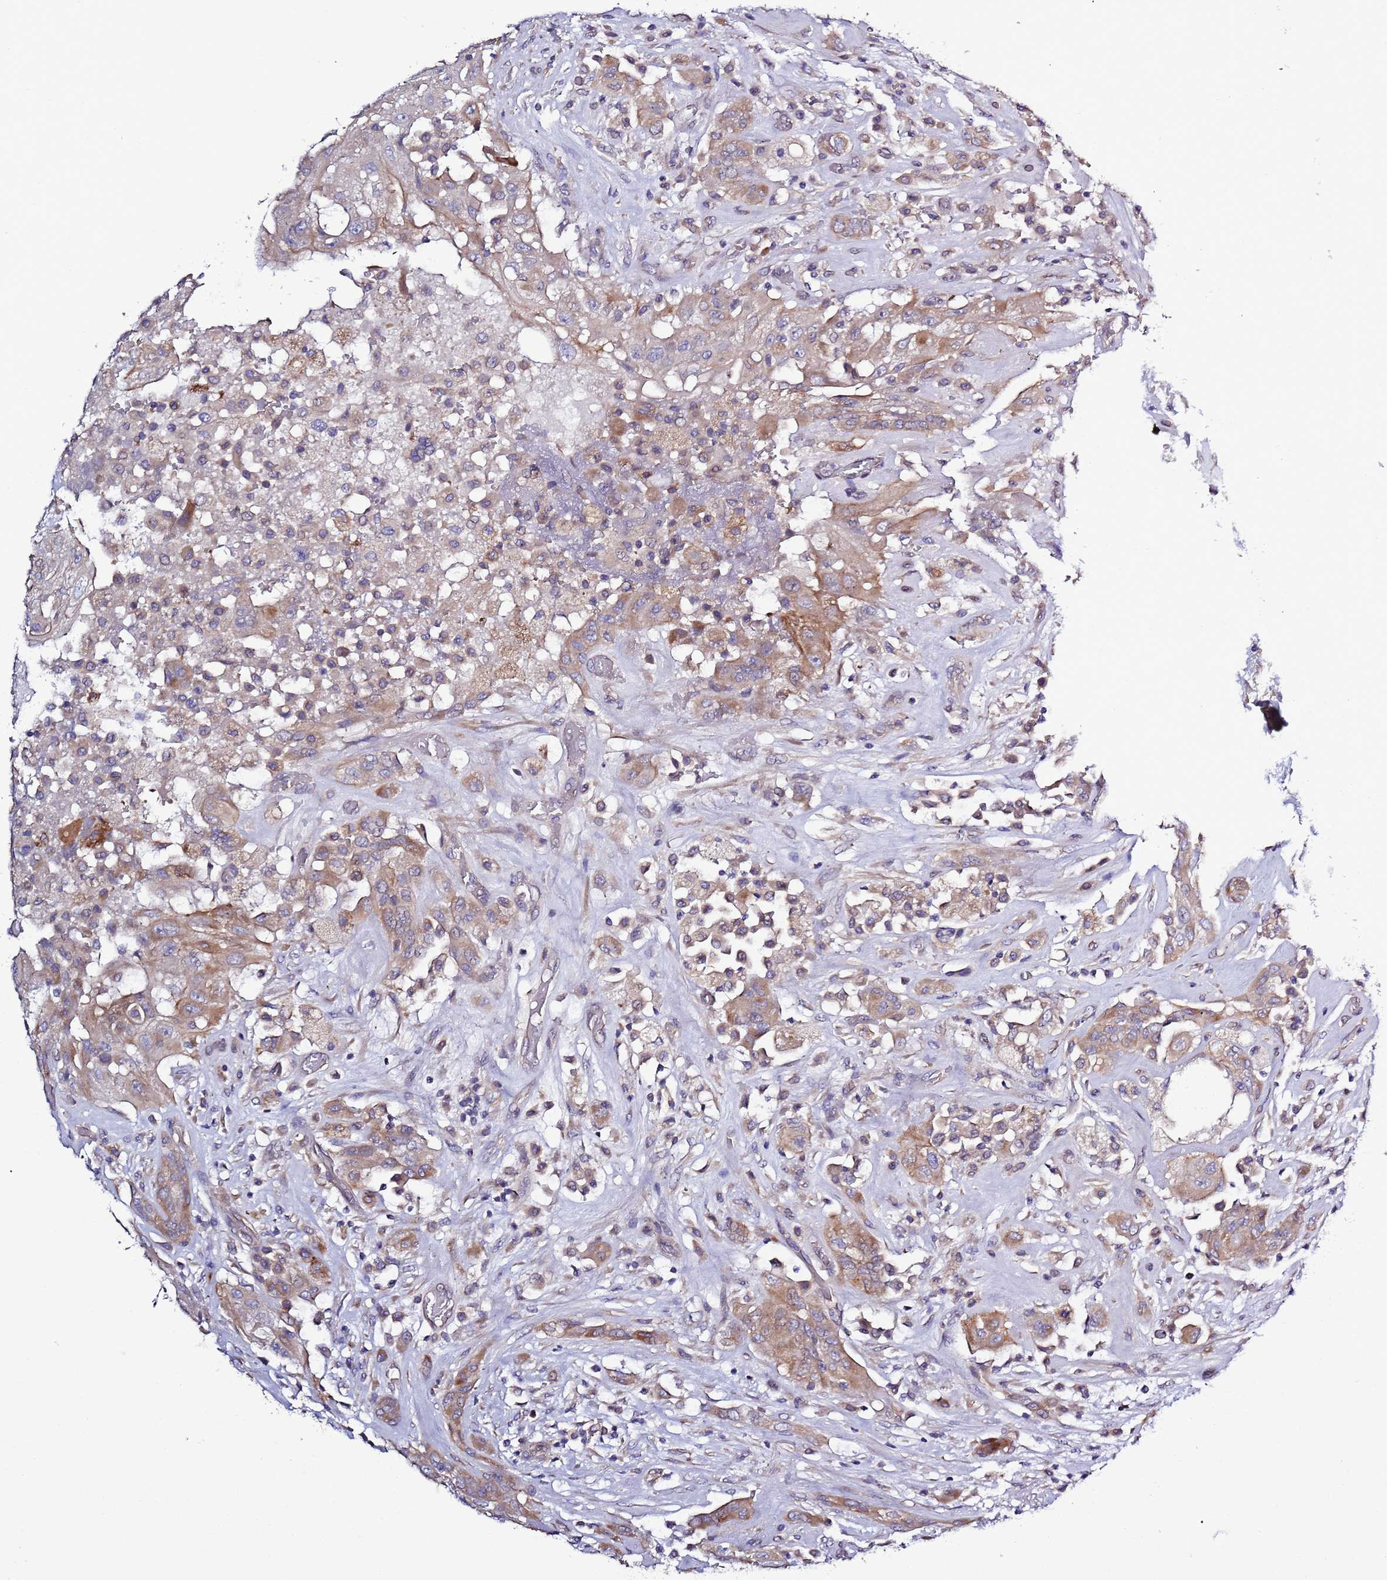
{"staining": {"intensity": "moderate", "quantity": "<25%", "location": "cytoplasmic/membranous"}, "tissue": "thyroid cancer", "cell_type": "Tumor cells", "image_type": "cancer", "snomed": [{"axis": "morphology", "description": "Papillary adenocarcinoma, NOS"}, {"axis": "topography", "description": "Thyroid gland"}], "caption": "There is low levels of moderate cytoplasmic/membranous expression in tumor cells of thyroid cancer (papillary adenocarcinoma), as demonstrated by immunohistochemical staining (brown color).", "gene": "SPCS1", "patient": {"sex": "female", "age": 59}}